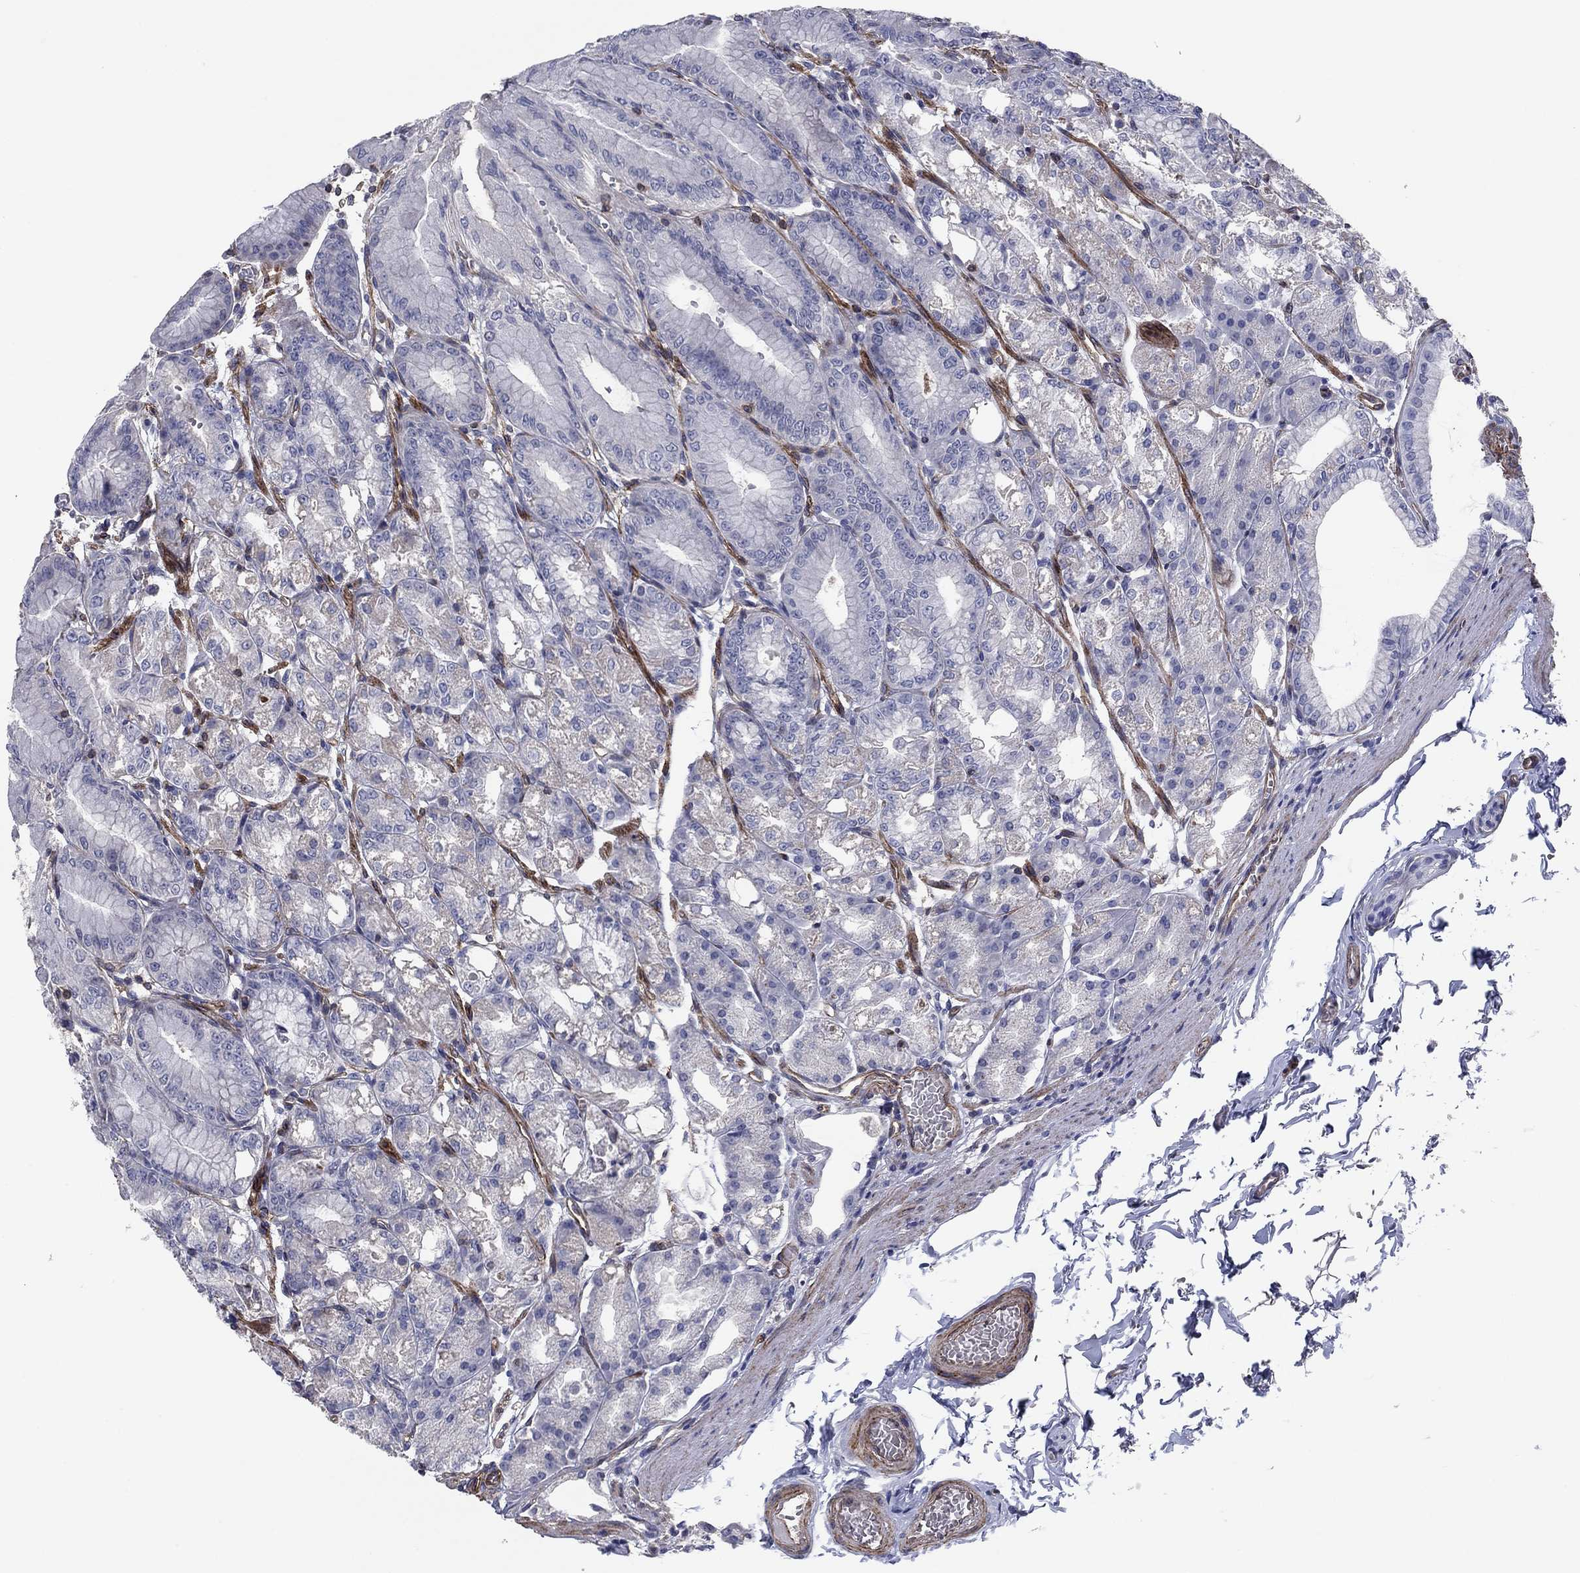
{"staining": {"intensity": "weak", "quantity": "<25%", "location": "cytoplasmic/membranous"}, "tissue": "stomach", "cell_type": "Glandular cells", "image_type": "normal", "snomed": [{"axis": "morphology", "description": "Normal tissue, NOS"}, {"axis": "topography", "description": "Stomach"}], "caption": "This is an immunohistochemistry (IHC) micrograph of benign stomach. There is no positivity in glandular cells.", "gene": "PSD4", "patient": {"sex": "male", "age": 71}}